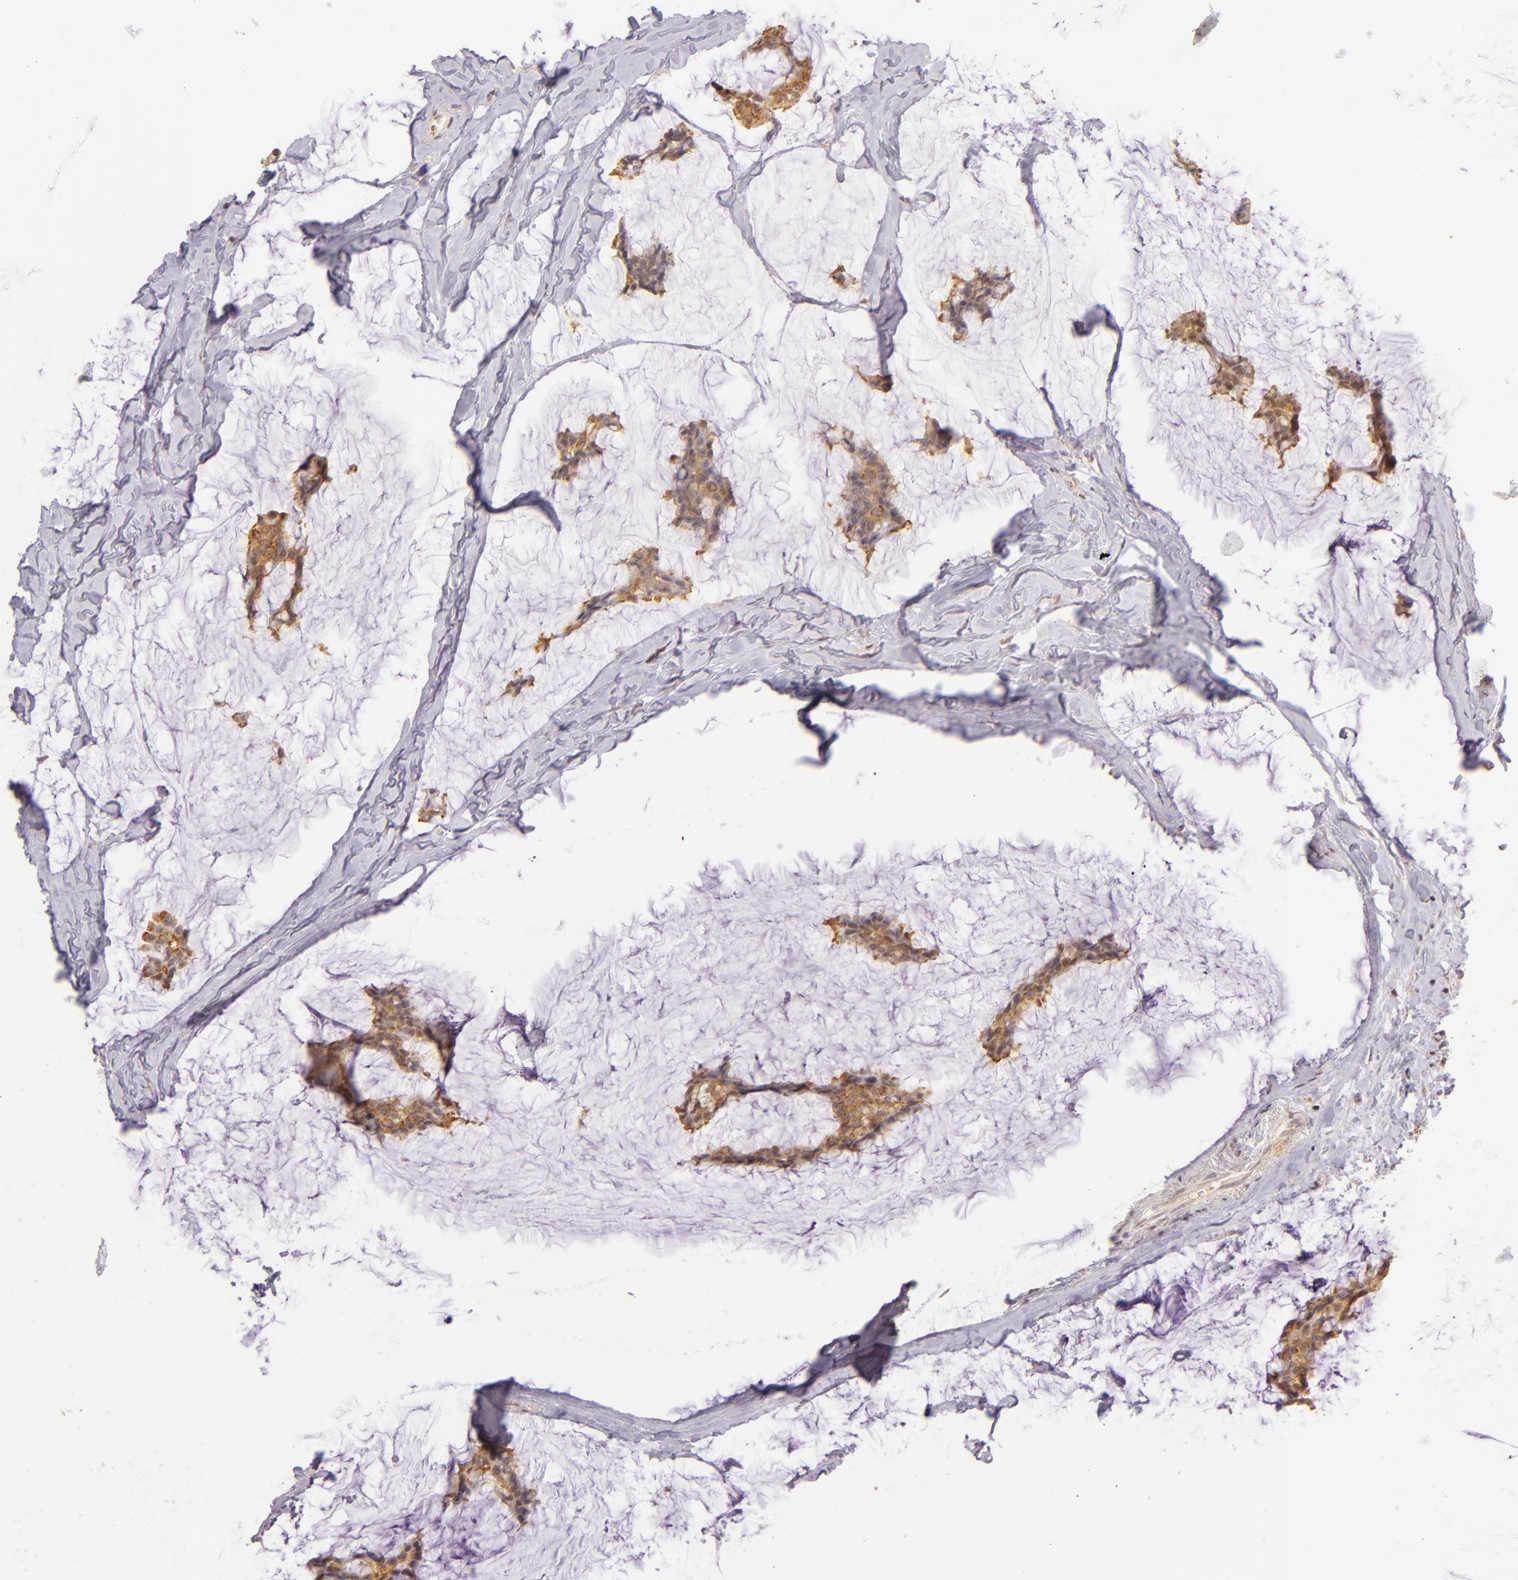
{"staining": {"intensity": "moderate", "quantity": "<25%", "location": "cytoplasmic/membranous"}, "tissue": "breast cancer", "cell_type": "Tumor cells", "image_type": "cancer", "snomed": [{"axis": "morphology", "description": "Duct carcinoma"}, {"axis": "topography", "description": "Breast"}], "caption": "Protein staining of breast cancer (infiltrating ductal carcinoma) tissue demonstrates moderate cytoplasmic/membranous staining in about <25% of tumor cells. (brown staining indicates protein expression, while blue staining denotes nuclei).", "gene": "IMPDH1", "patient": {"sex": "female", "age": 93}}